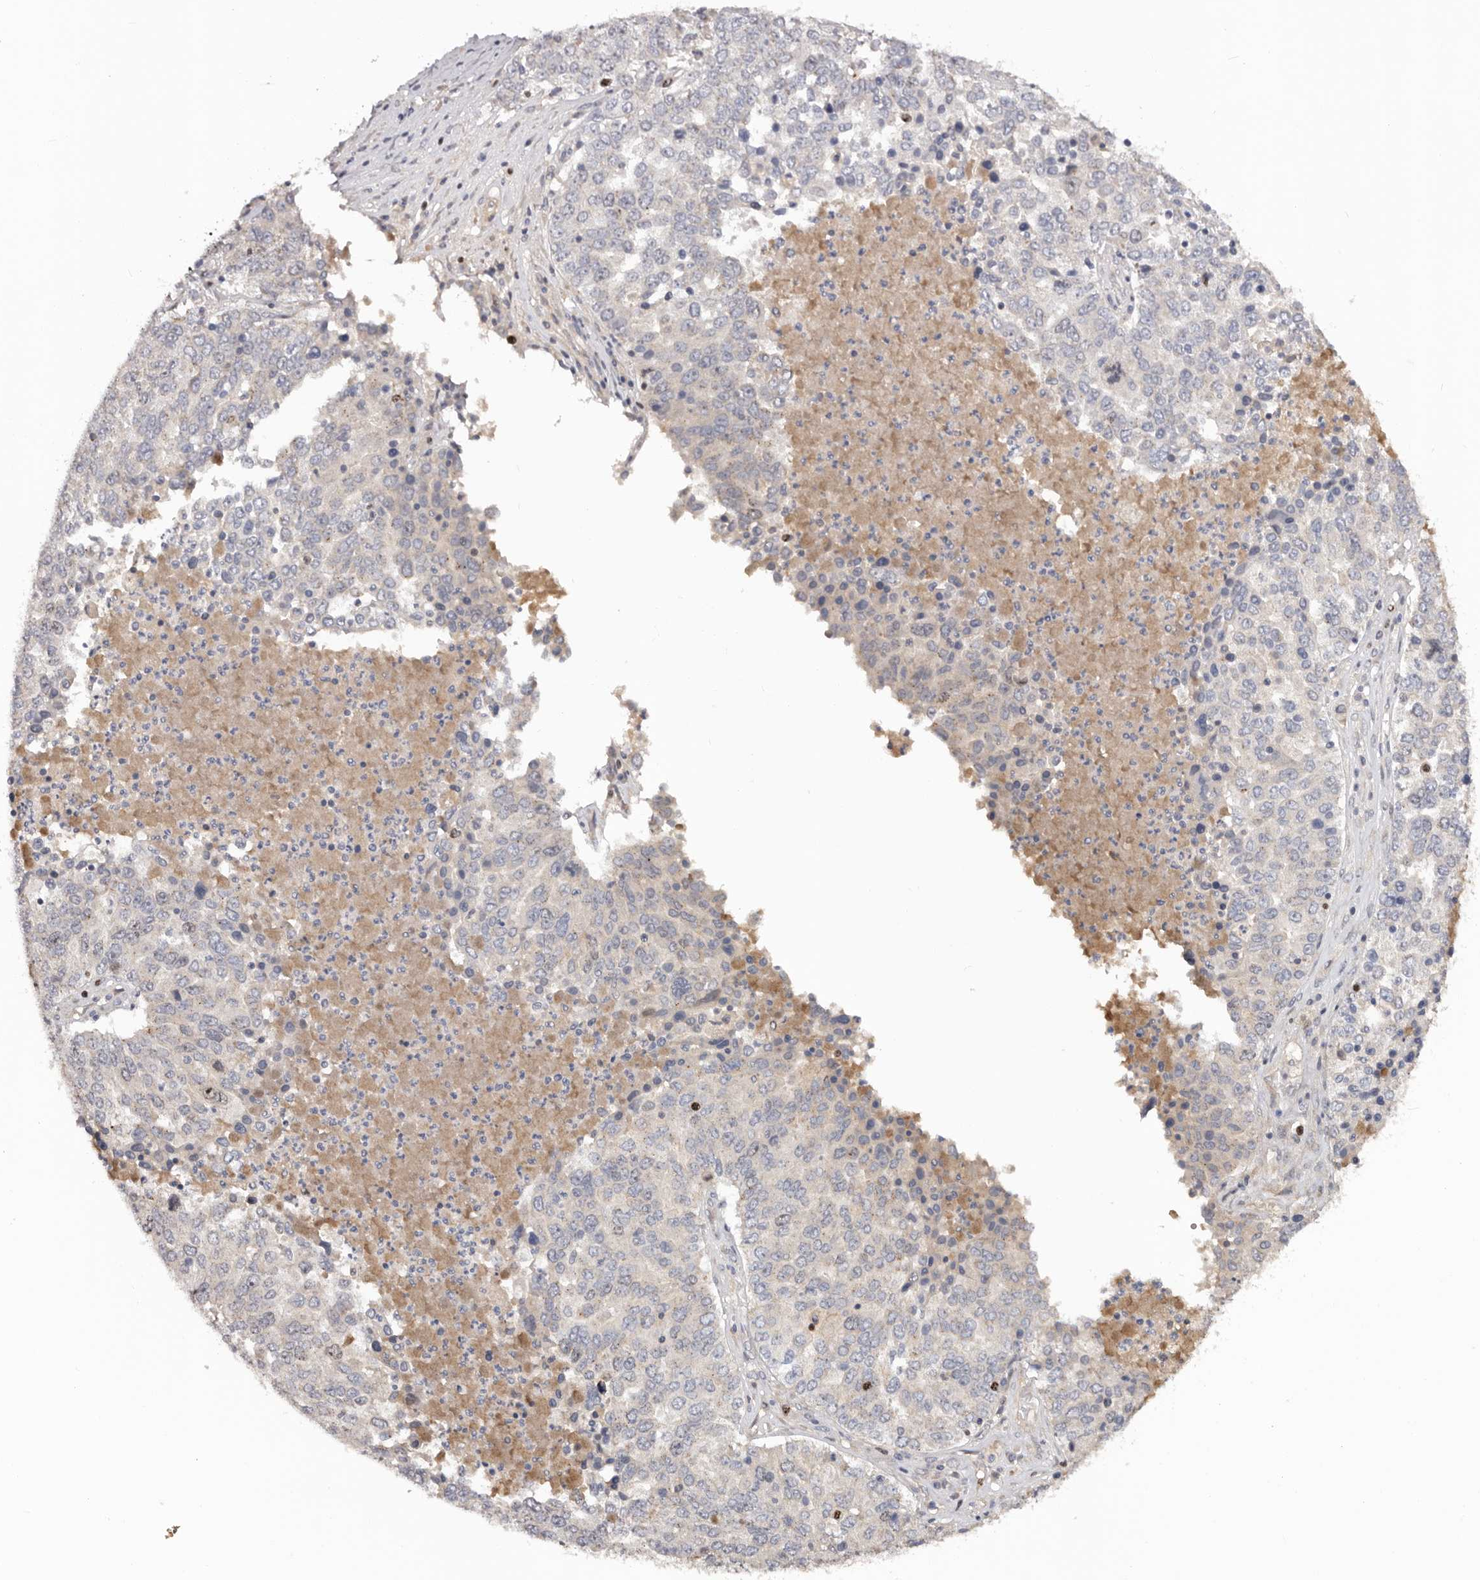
{"staining": {"intensity": "moderate", "quantity": "<25%", "location": "nuclear"}, "tissue": "ovarian cancer", "cell_type": "Tumor cells", "image_type": "cancer", "snomed": [{"axis": "morphology", "description": "Carcinoma, endometroid"}, {"axis": "topography", "description": "Ovary"}], "caption": "High-power microscopy captured an immunohistochemistry photomicrograph of ovarian cancer (endometroid carcinoma), revealing moderate nuclear expression in approximately <25% of tumor cells.", "gene": "CCDC190", "patient": {"sex": "female", "age": 62}}